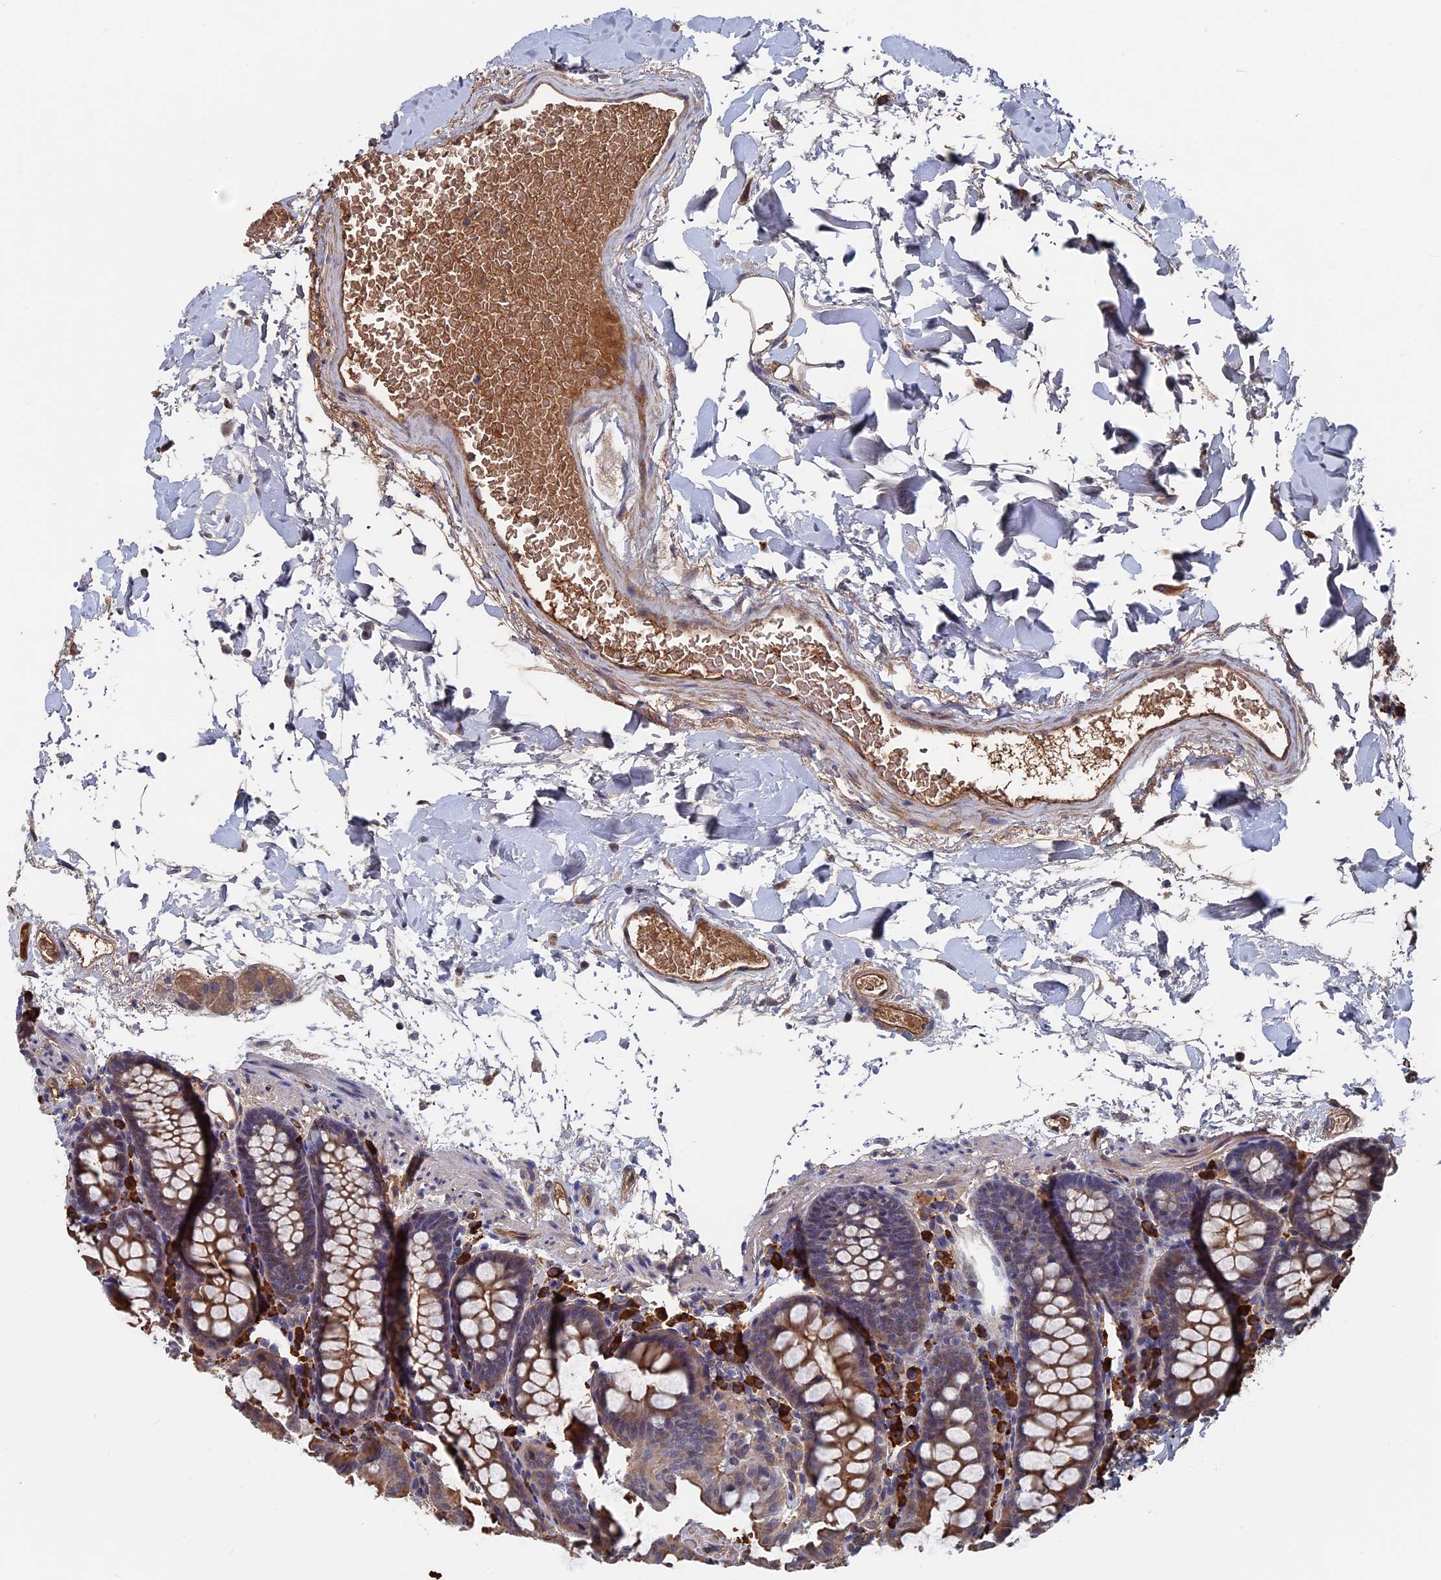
{"staining": {"intensity": "moderate", "quantity": ">75%", "location": "cytoplasmic/membranous"}, "tissue": "colon", "cell_type": "Endothelial cells", "image_type": "normal", "snomed": [{"axis": "morphology", "description": "Normal tissue, NOS"}, {"axis": "topography", "description": "Colon"}], "caption": "A high-resolution photomicrograph shows immunohistochemistry (IHC) staining of unremarkable colon, which reveals moderate cytoplasmic/membranous staining in approximately >75% of endothelial cells. The staining was performed using DAB (3,3'-diaminobenzidine) to visualize the protein expression in brown, while the nuclei were stained in blue with hematoxylin (Magnification: 20x).", "gene": "RPUSD1", "patient": {"sex": "male", "age": 75}}